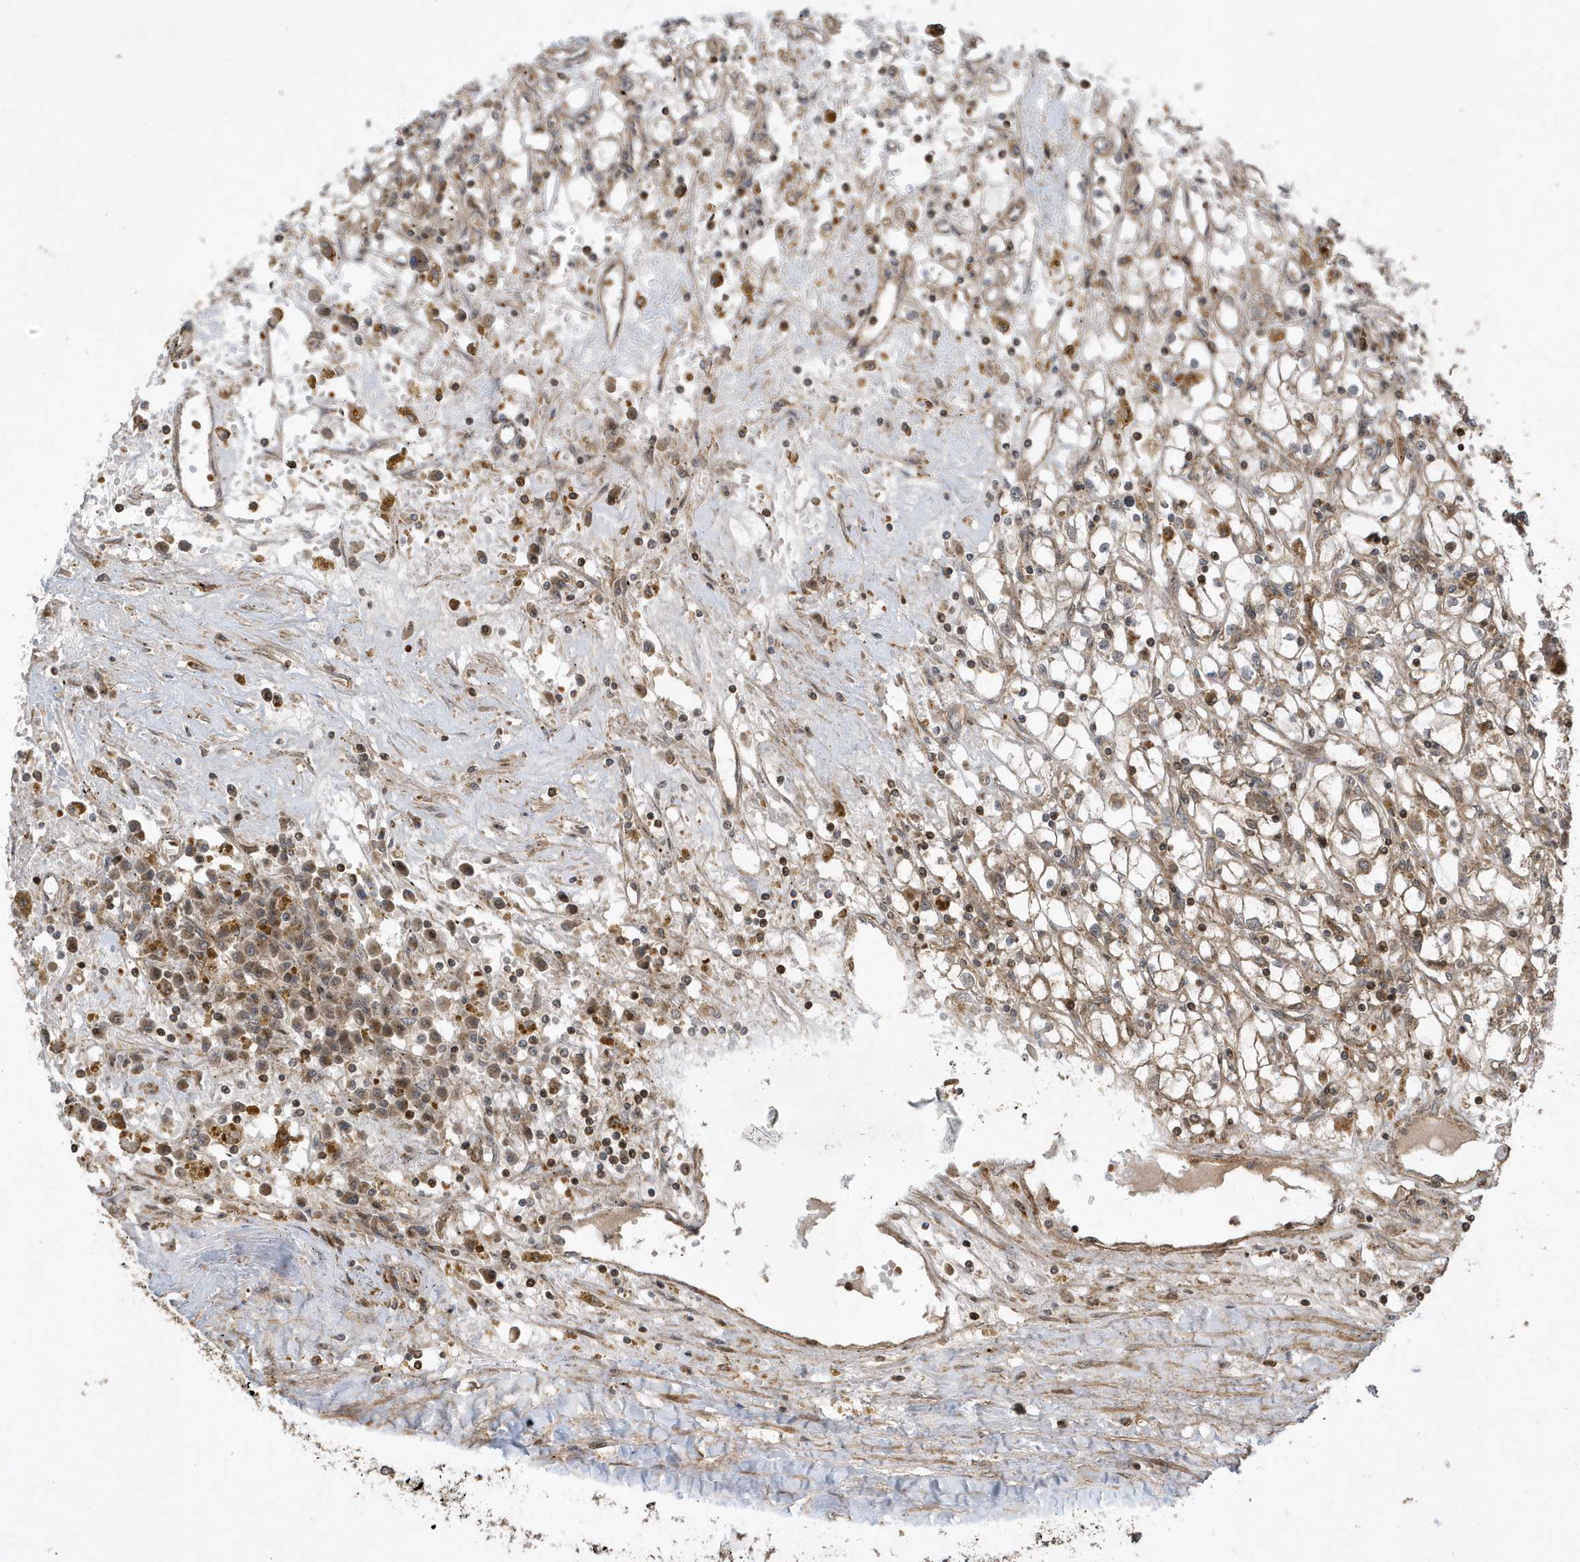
{"staining": {"intensity": "weak", "quantity": ">75%", "location": "cytoplasmic/membranous"}, "tissue": "renal cancer", "cell_type": "Tumor cells", "image_type": "cancer", "snomed": [{"axis": "morphology", "description": "Adenocarcinoma, NOS"}, {"axis": "topography", "description": "Kidney"}], "caption": "Immunohistochemistry of human renal adenocarcinoma exhibits low levels of weak cytoplasmic/membranous expression in about >75% of tumor cells.", "gene": "STAMBP", "patient": {"sex": "male", "age": 56}}